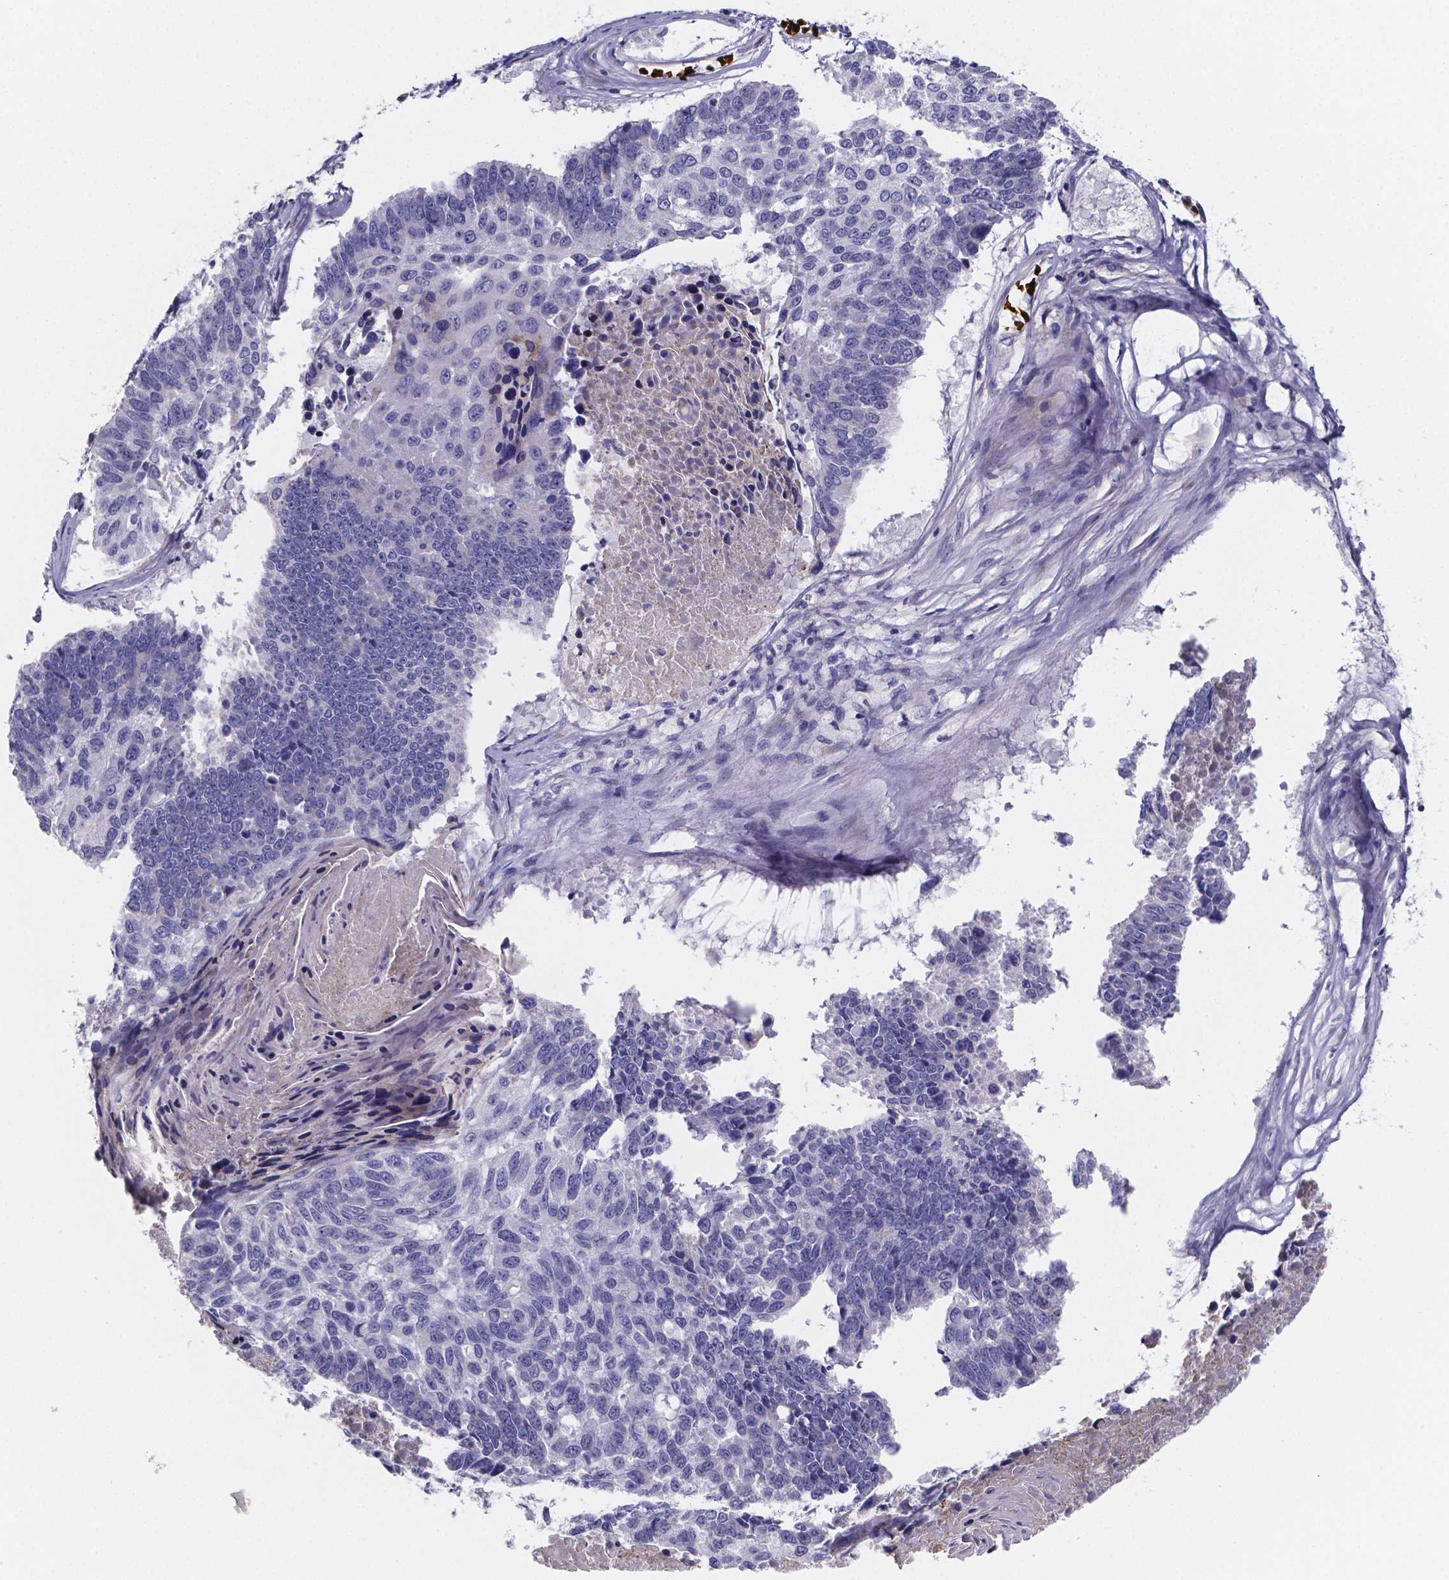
{"staining": {"intensity": "negative", "quantity": "none", "location": "none"}, "tissue": "lung cancer", "cell_type": "Tumor cells", "image_type": "cancer", "snomed": [{"axis": "morphology", "description": "Squamous cell carcinoma, NOS"}, {"axis": "topography", "description": "Lung"}], "caption": "A photomicrograph of human lung cancer (squamous cell carcinoma) is negative for staining in tumor cells.", "gene": "GABRA3", "patient": {"sex": "male", "age": 73}}